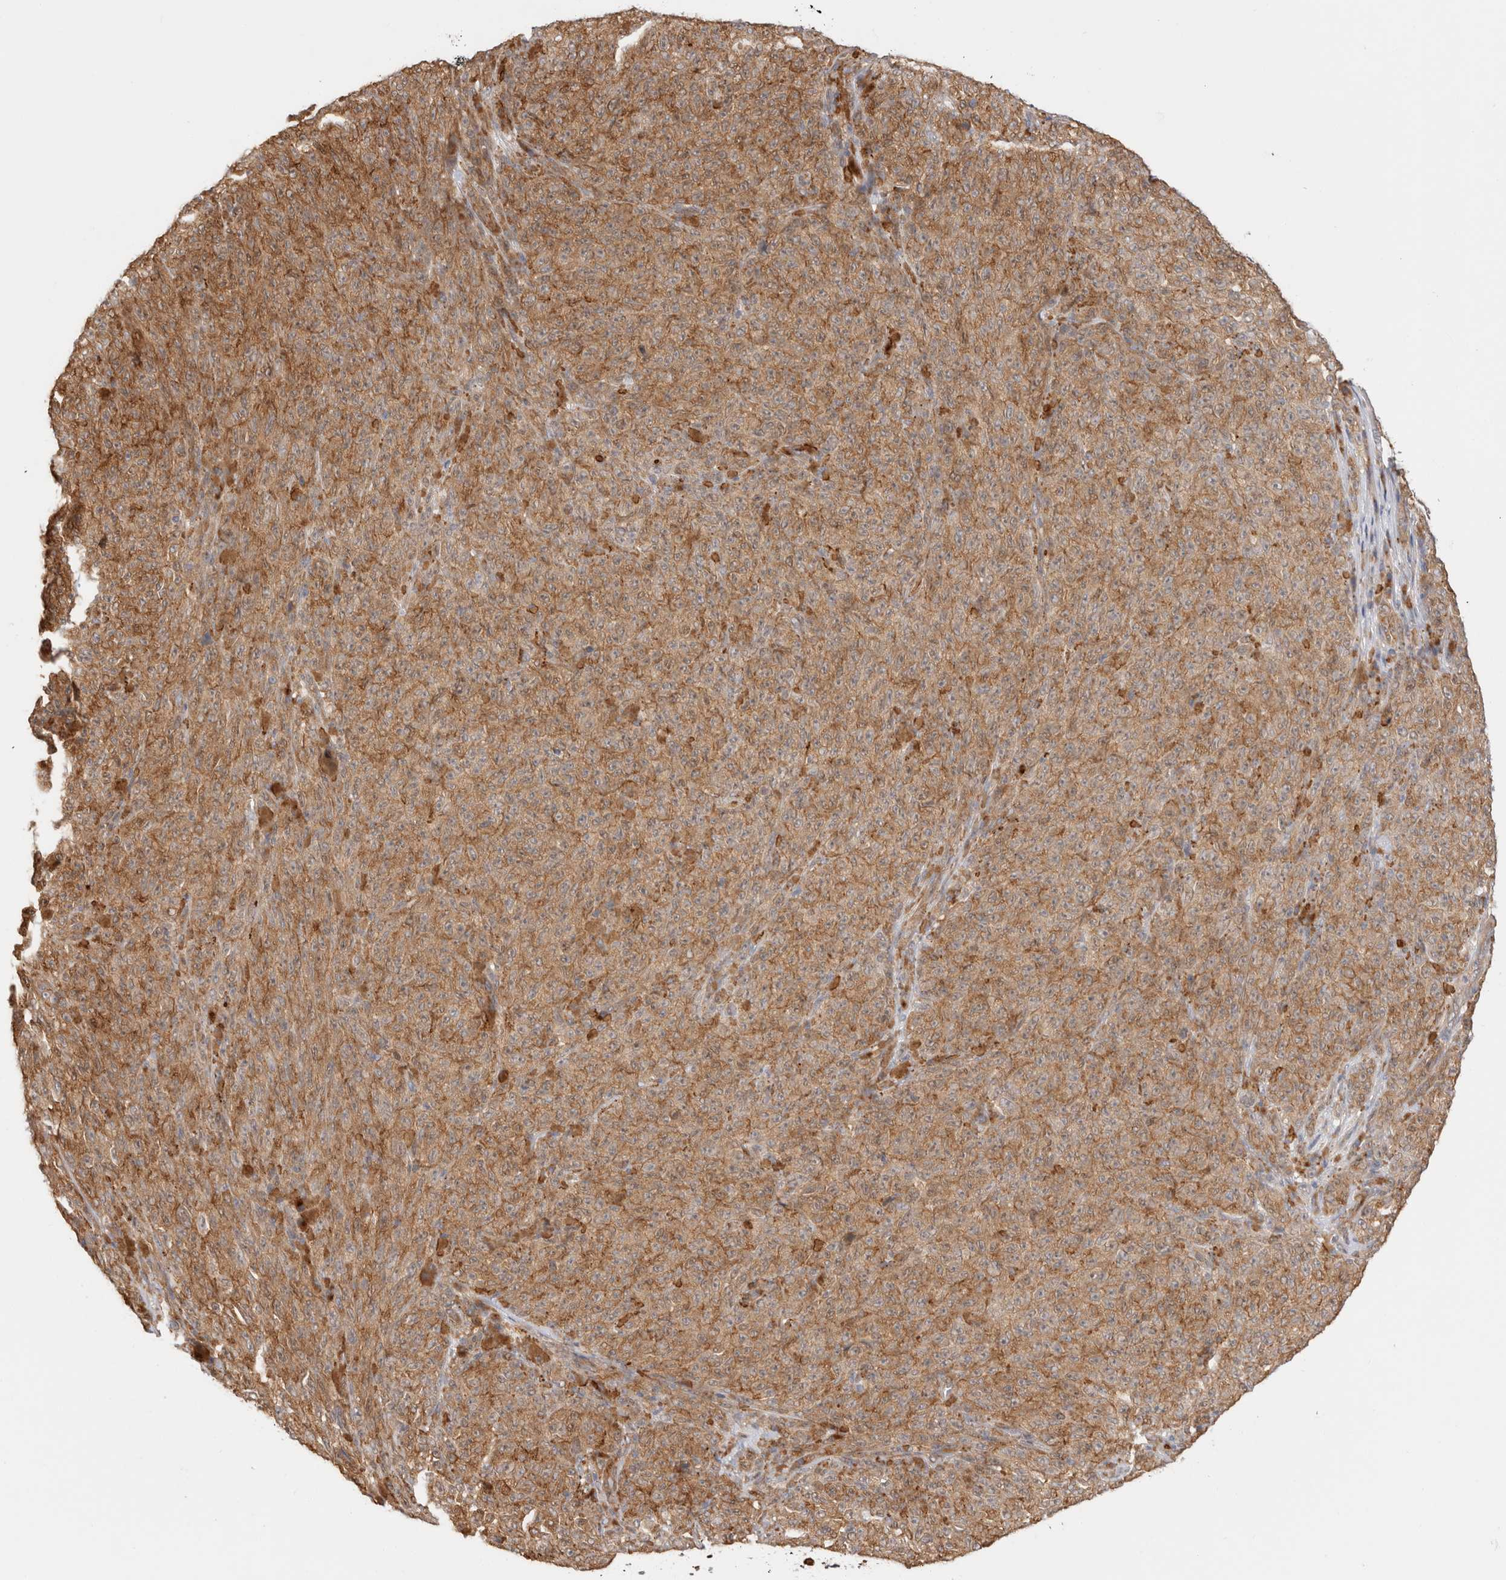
{"staining": {"intensity": "weak", "quantity": ">75%", "location": "cytoplasmic/membranous"}, "tissue": "melanoma", "cell_type": "Tumor cells", "image_type": "cancer", "snomed": [{"axis": "morphology", "description": "Malignant melanoma, NOS"}, {"axis": "topography", "description": "Skin"}], "caption": "Immunohistochemical staining of malignant melanoma demonstrates weak cytoplasmic/membranous protein staining in about >75% of tumor cells. The staining was performed using DAB, with brown indicating positive protein expression. Nuclei are stained blue with hematoxylin.", "gene": "ACTL9", "patient": {"sex": "female", "age": 82}}